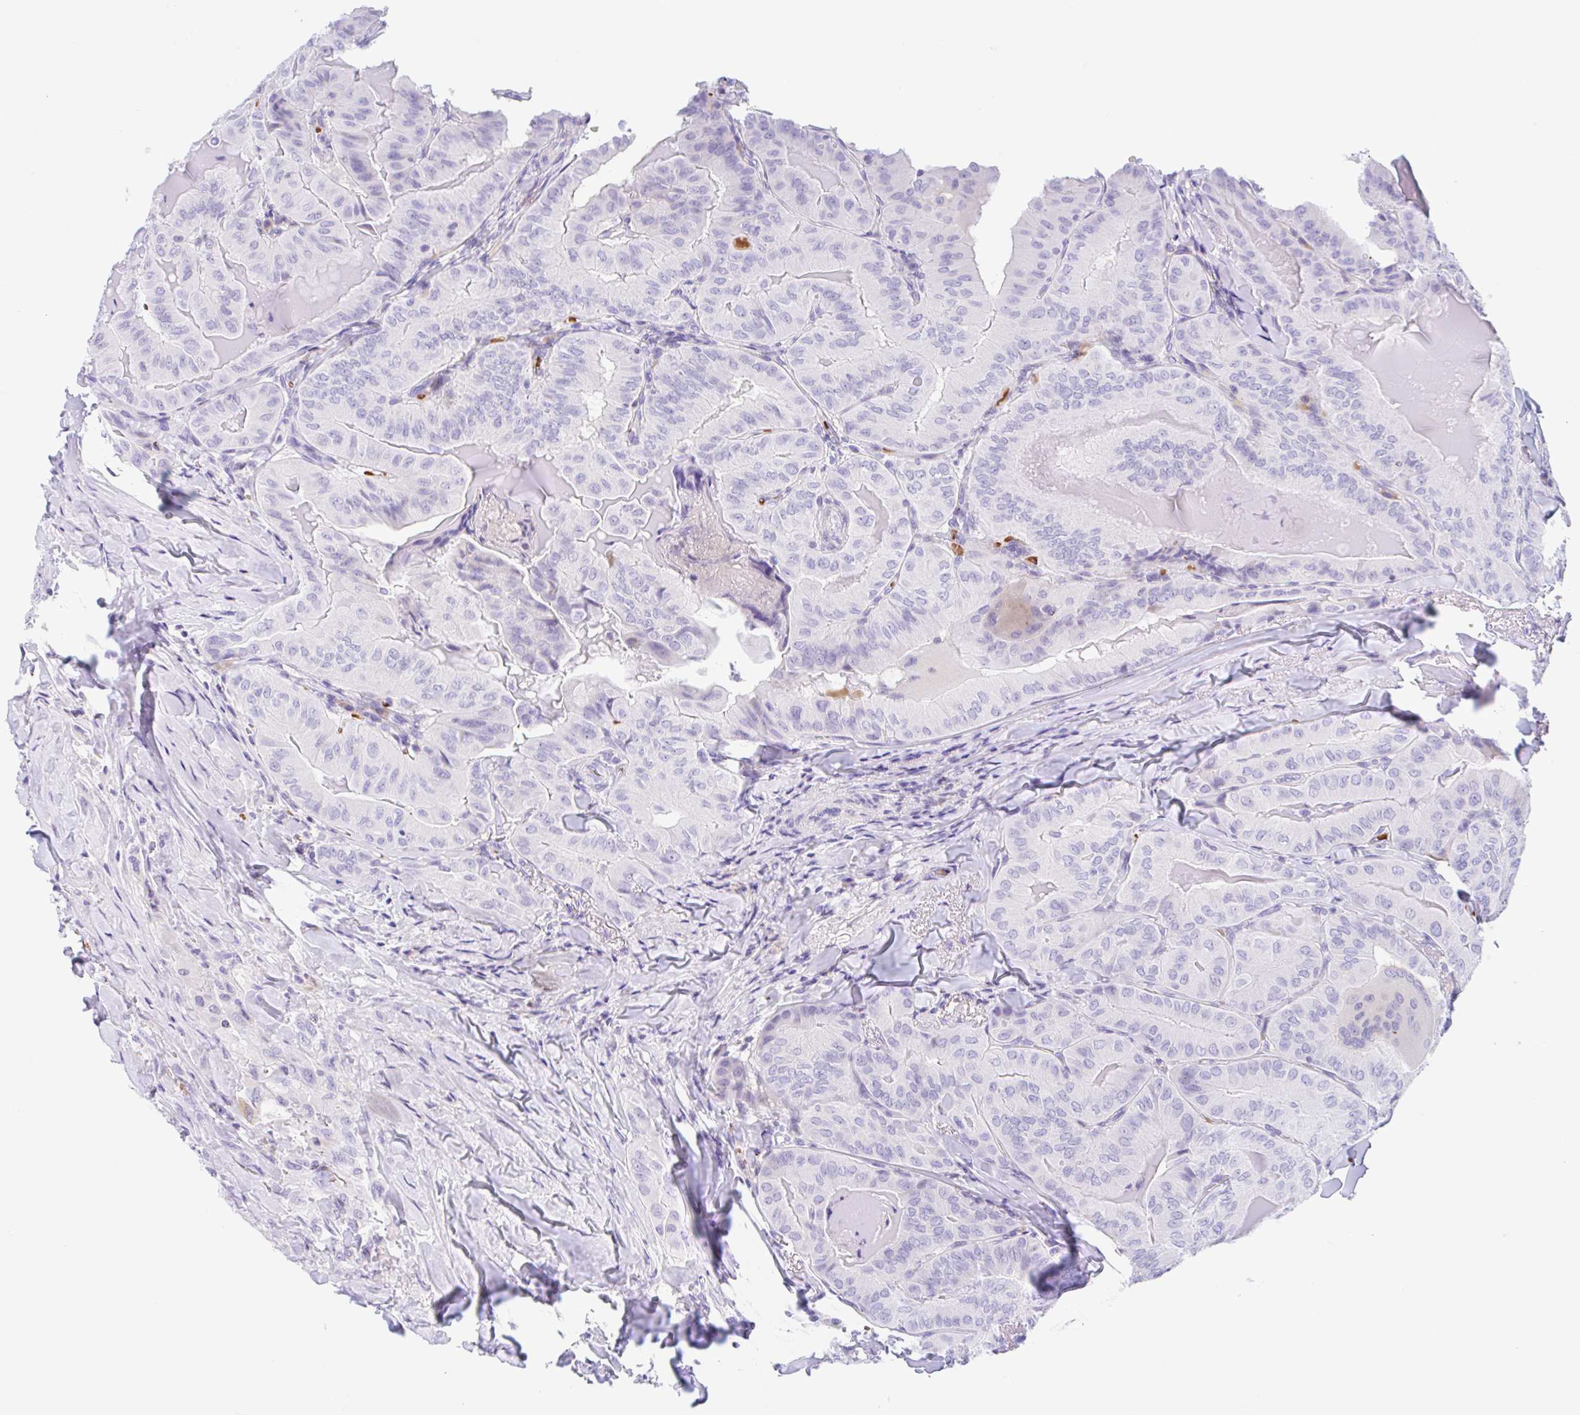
{"staining": {"intensity": "negative", "quantity": "none", "location": "none"}, "tissue": "thyroid cancer", "cell_type": "Tumor cells", "image_type": "cancer", "snomed": [{"axis": "morphology", "description": "Papillary adenocarcinoma, NOS"}, {"axis": "topography", "description": "Thyroid gland"}], "caption": "Immunohistochemistry (IHC) photomicrograph of thyroid cancer stained for a protein (brown), which displays no expression in tumor cells.", "gene": "ANKRD9", "patient": {"sex": "female", "age": 68}}